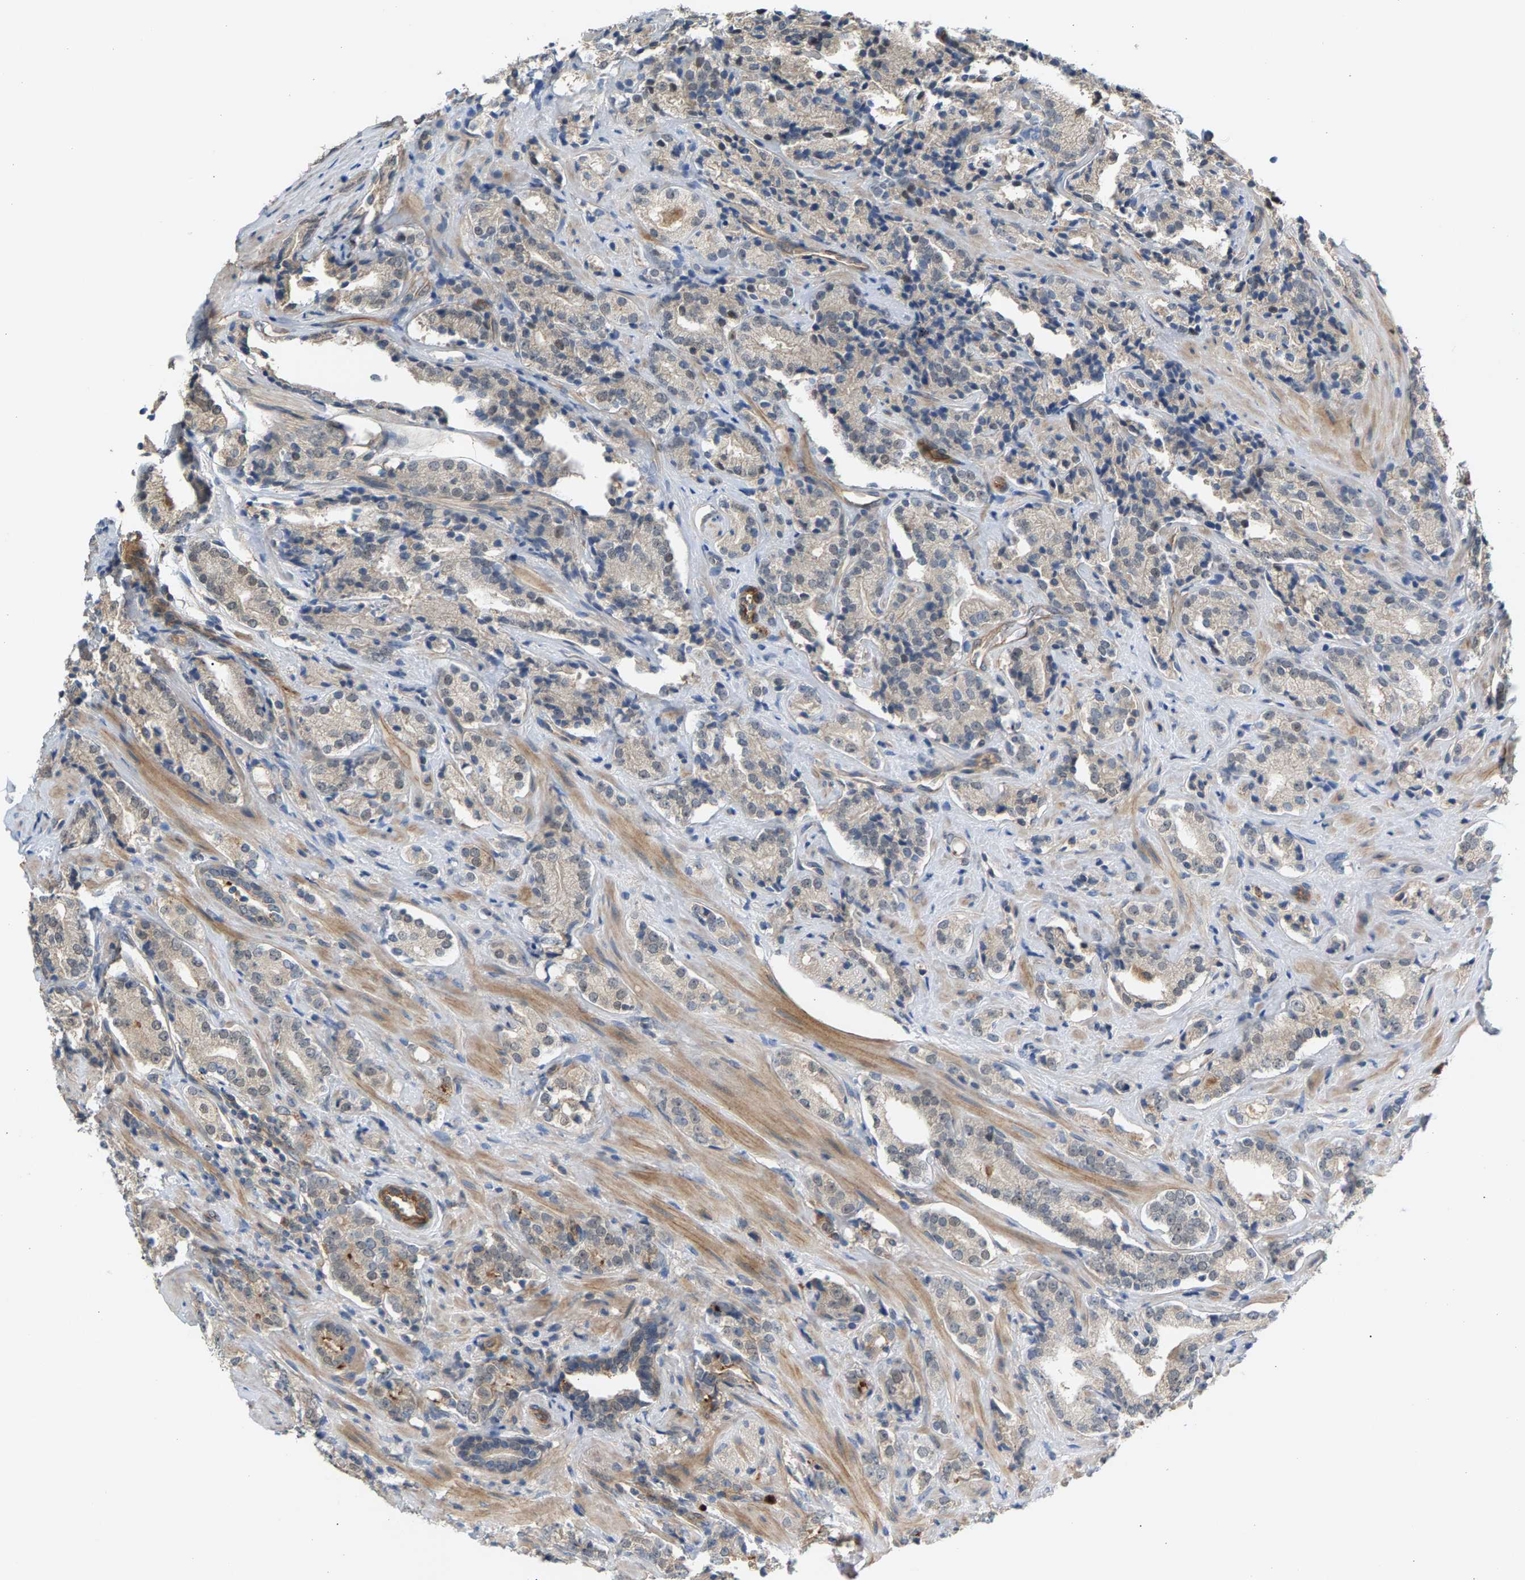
{"staining": {"intensity": "weak", "quantity": "<25%", "location": "cytoplasmic/membranous"}, "tissue": "prostate cancer", "cell_type": "Tumor cells", "image_type": "cancer", "snomed": [{"axis": "morphology", "description": "Adenocarcinoma, High grade"}, {"axis": "topography", "description": "Prostate"}], "caption": "Prostate cancer (adenocarcinoma (high-grade)) stained for a protein using immunohistochemistry shows no positivity tumor cells.", "gene": "KRTAP27-1", "patient": {"sex": "male", "age": 71}}